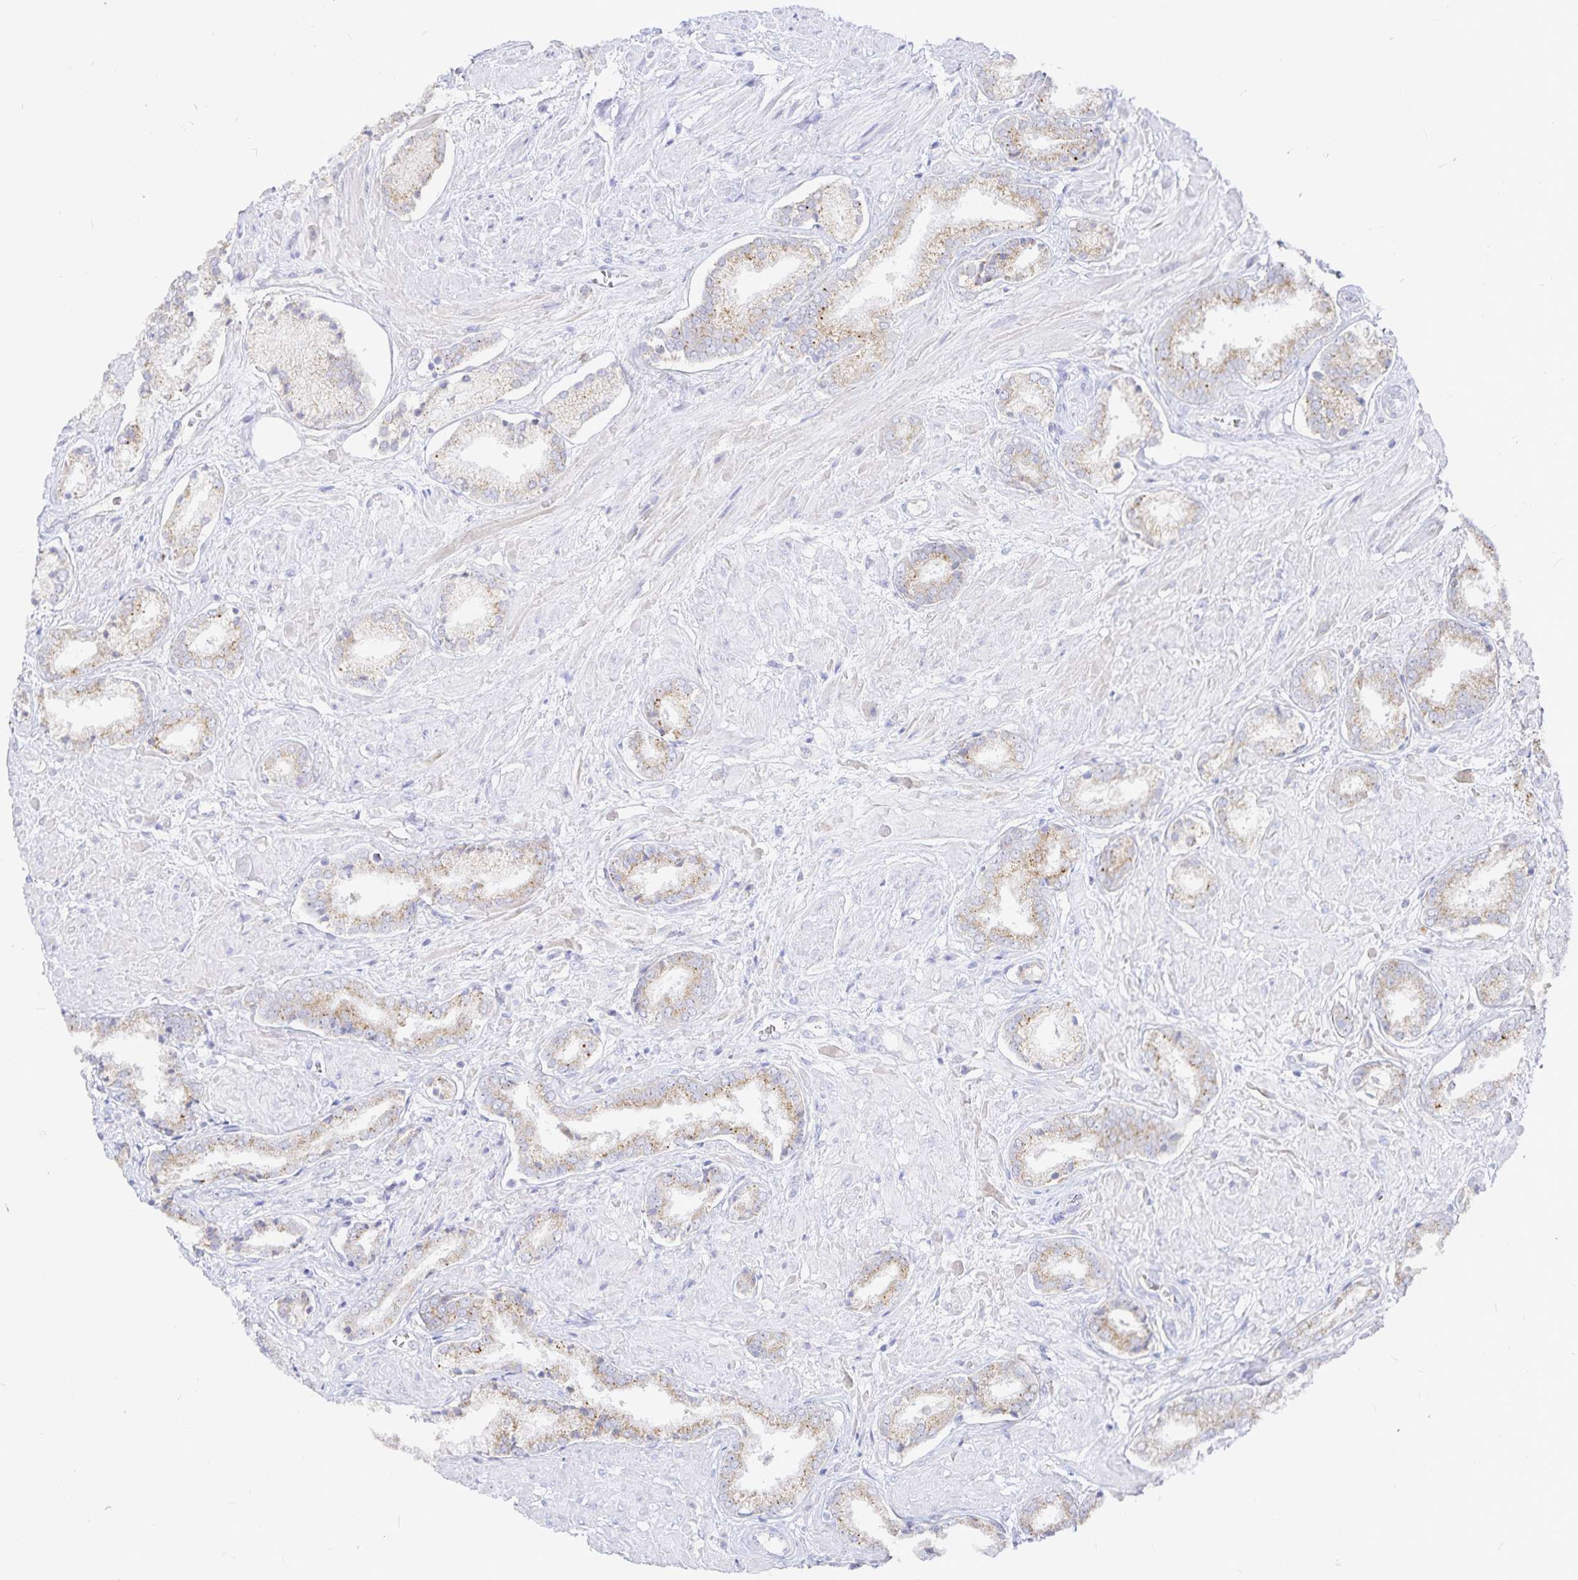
{"staining": {"intensity": "weak", "quantity": ">75%", "location": "cytoplasmic/membranous"}, "tissue": "prostate cancer", "cell_type": "Tumor cells", "image_type": "cancer", "snomed": [{"axis": "morphology", "description": "Adenocarcinoma, High grade"}, {"axis": "topography", "description": "Prostate"}], "caption": "The micrograph shows immunohistochemical staining of prostate cancer (high-grade adenocarcinoma). There is weak cytoplasmic/membranous staining is seen in approximately >75% of tumor cells. (Brightfield microscopy of DAB IHC at high magnification).", "gene": "PKHD1", "patient": {"sex": "male", "age": 56}}